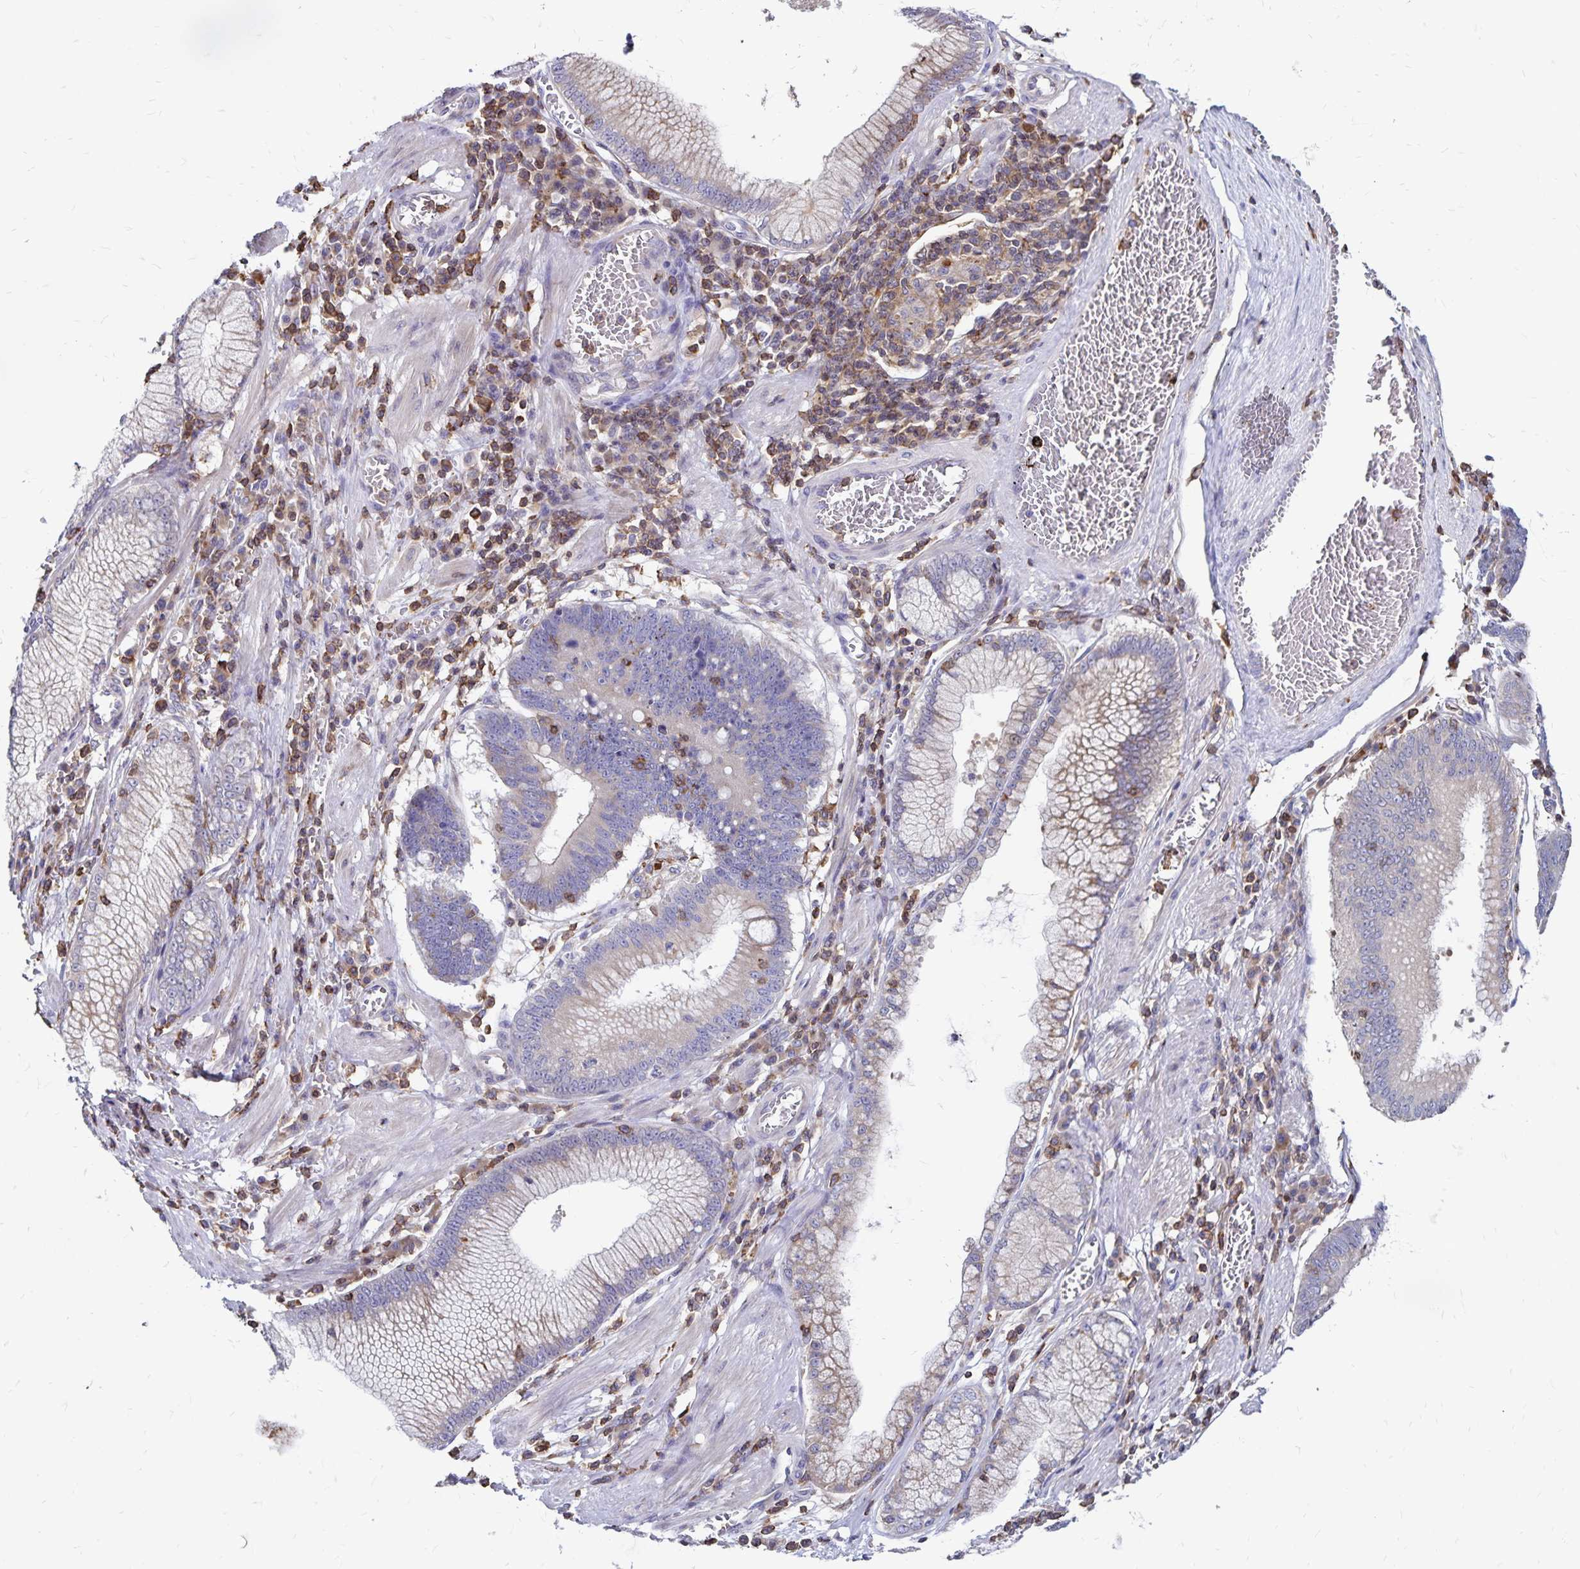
{"staining": {"intensity": "negative", "quantity": "none", "location": "none"}, "tissue": "stomach cancer", "cell_type": "Tumor cells", "image_type": "cancer", "snomed": [{"axis": "morphology", "description": "Adenocarcinoma, NOS"}, {"axis": "topography", "description": "Stomach"}], "caption": "Photomicrograph shows no significant protein staining in tumor cells of stomach cancer (adenocarcinoma).", "gene": "NAGPA", "patient": {"sex": "male", "age": 59}}